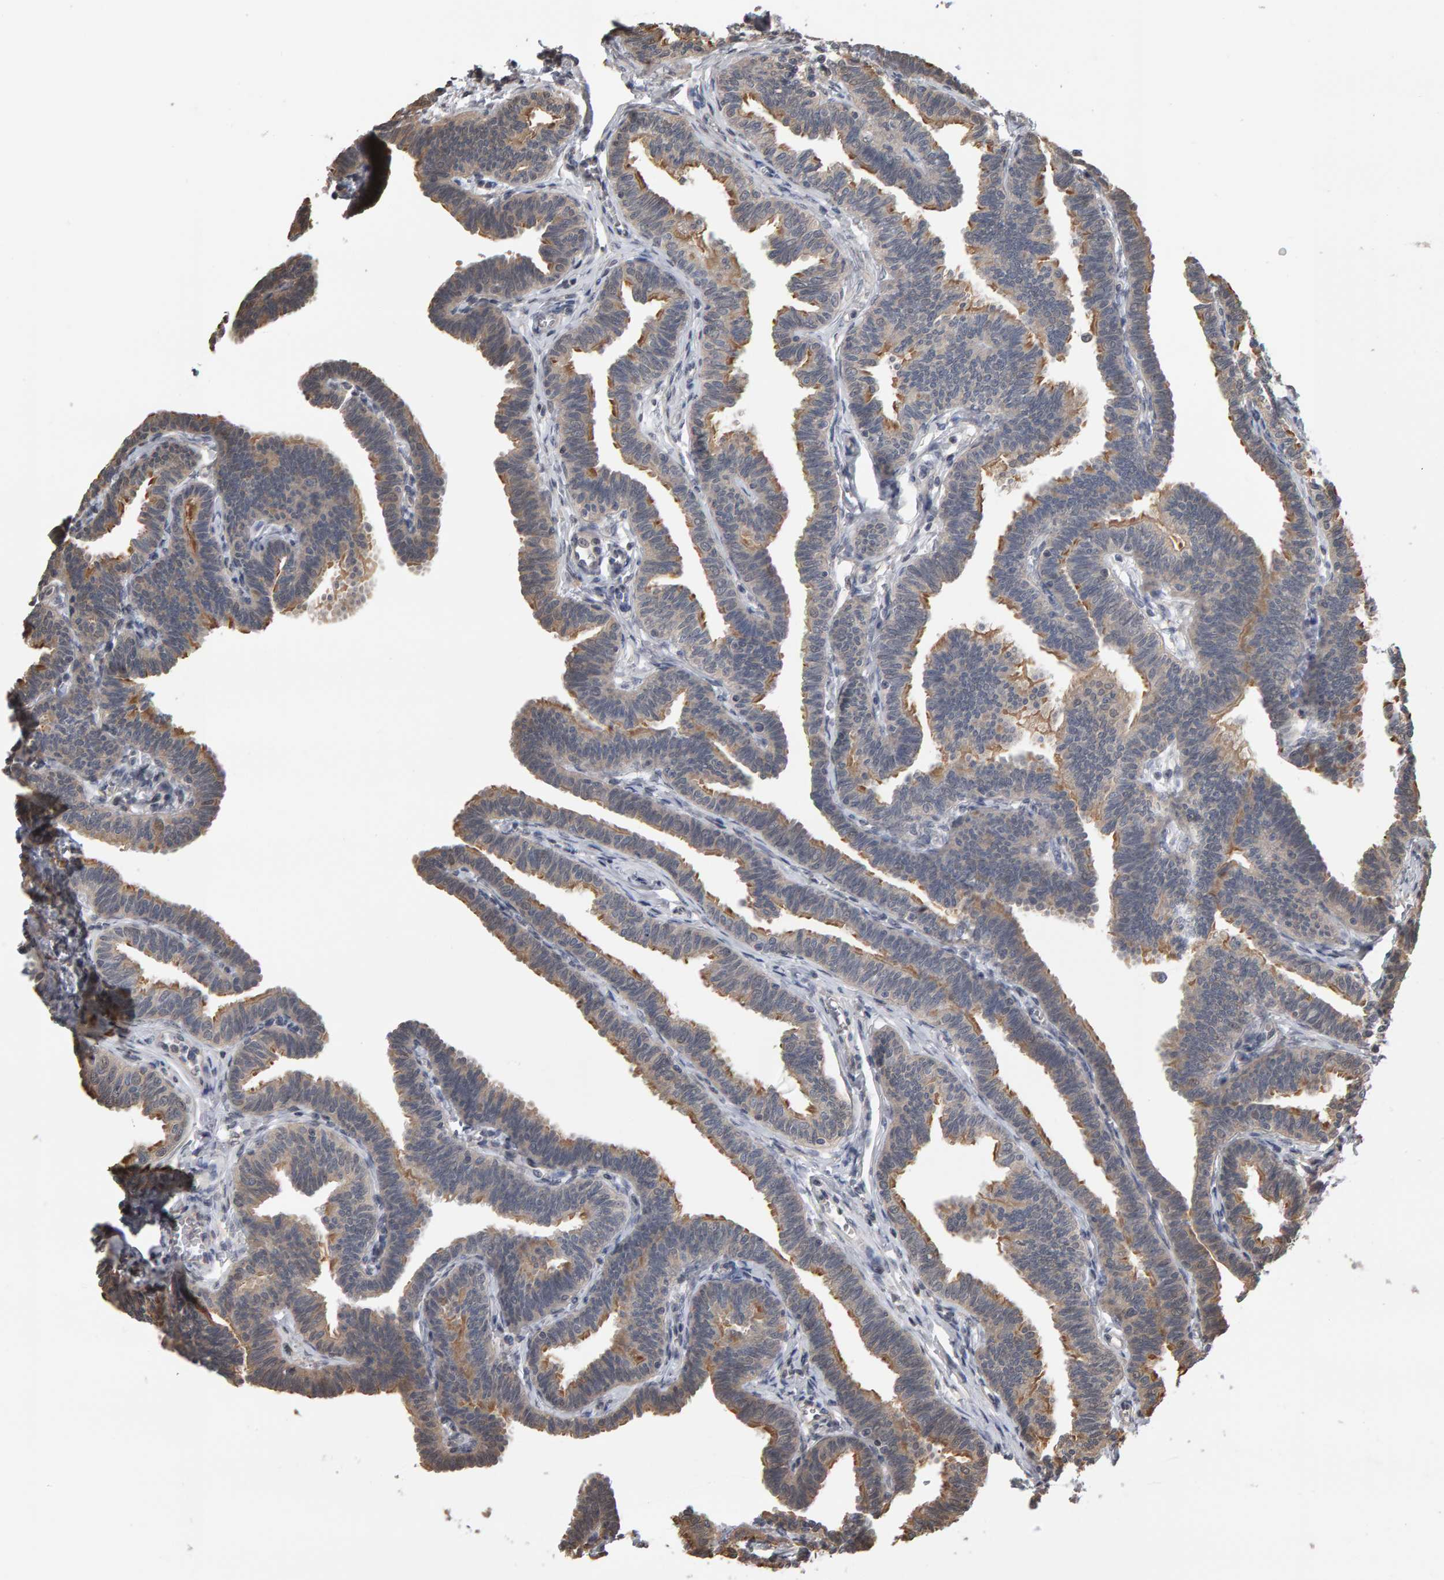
{"staining": {"intensity": "moderate", "quantity": ">75%", "location": "cytoplasmic/membranous"}, "tissue": "fallopian tube", "cell_type": "Glandular cells", "image_type": "normal", "snomed": [{"axis": "morphology", "description": "Normal tissue, NOS"}, {"axis": "topography", "description": "Fallopian tube"}, {"axis": "topography", "description": "Ovary"}], "caption": "Unremarkable fallopian tube was stained to show a protein in brown. There is medium levels of moderate cytoplasmic/membranous expression in about >75% of glandular cells. (DAB IHC with brightfield microscopy, high magnification).", "gene": "COASY", "patient": {"sex": "female", "age": 23}}